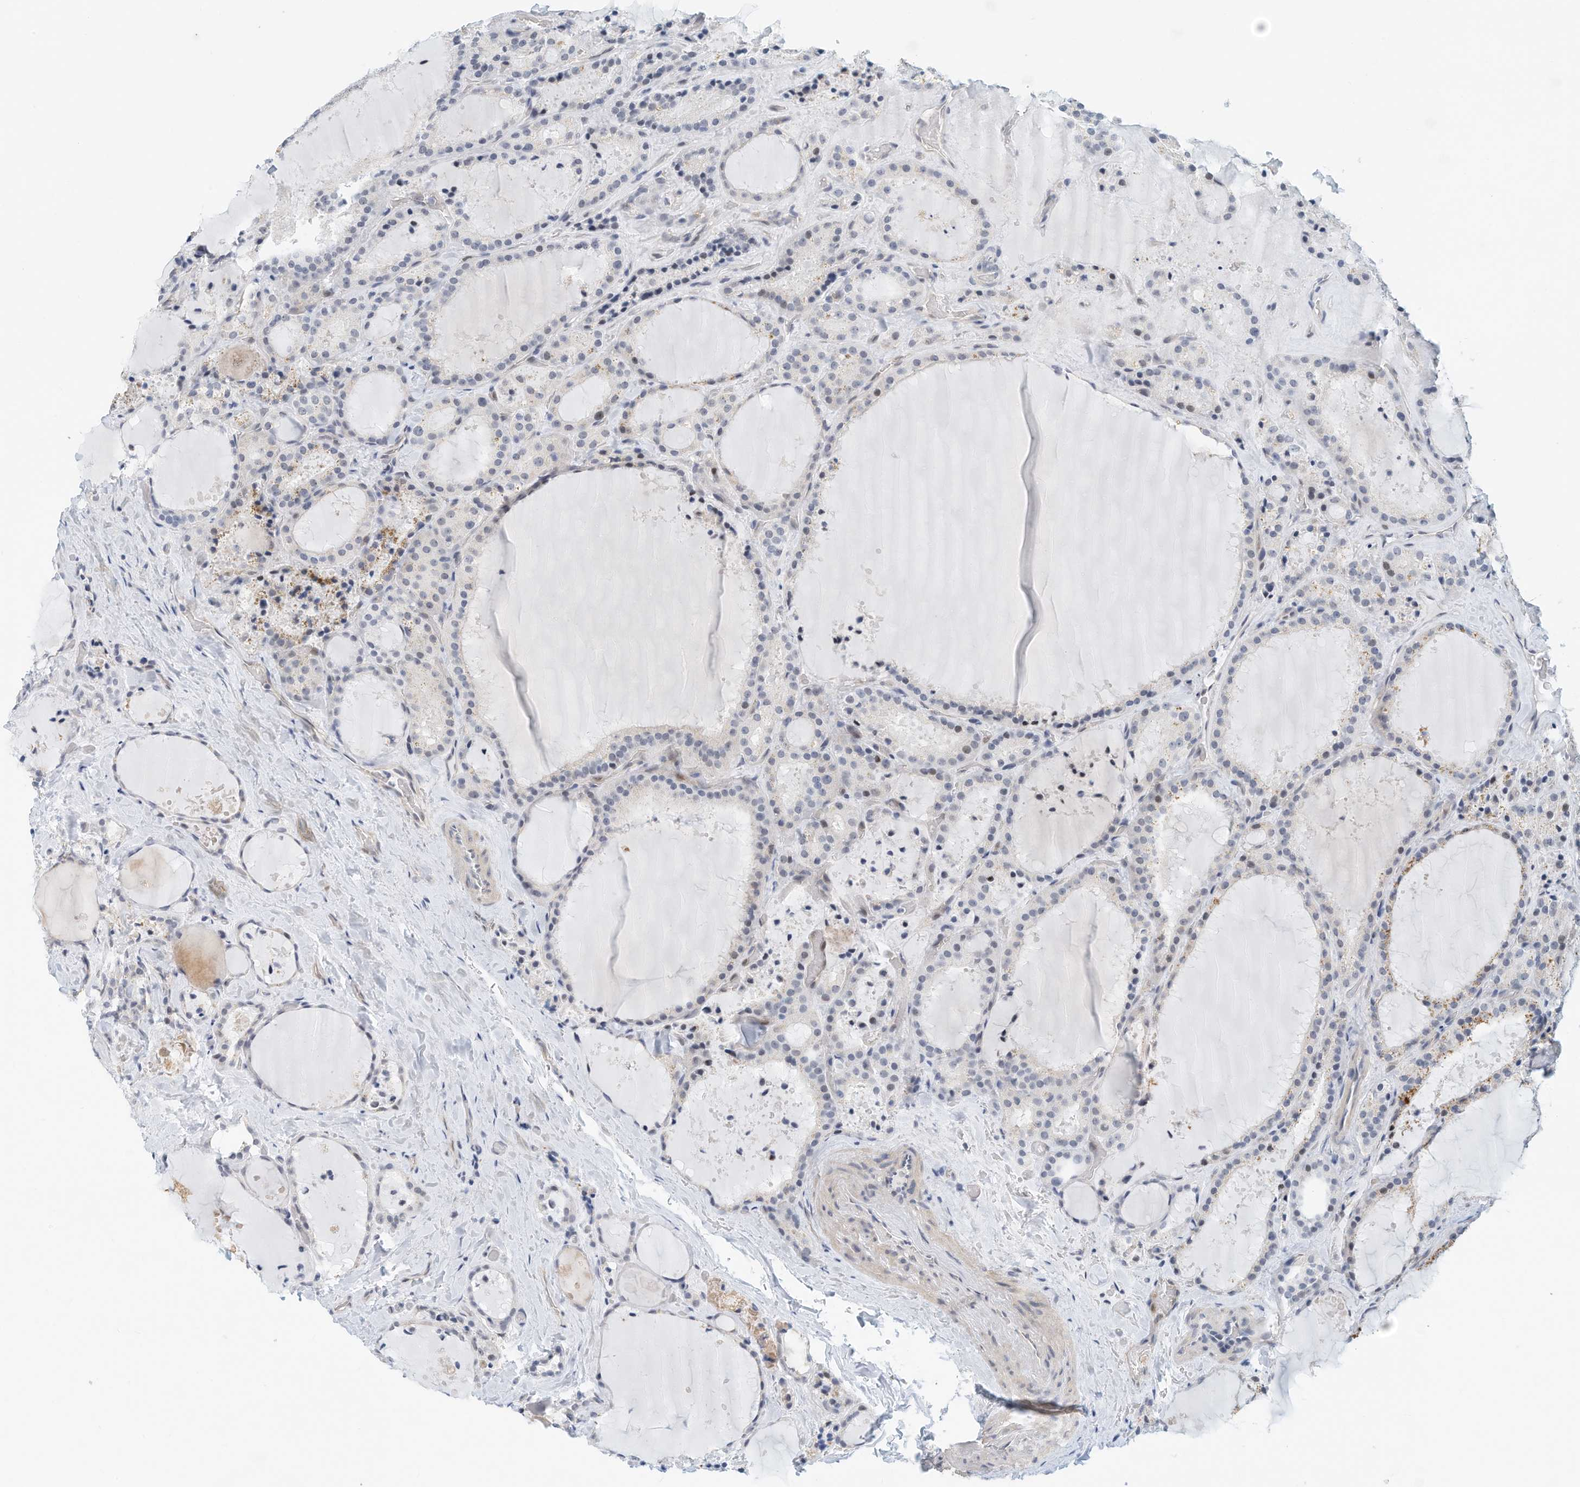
{"staining": {"intensity": "weak", "quantity": "<25%", "location": "nuclear"}, "tissue": "thyroid cancer", "cell_type": "Tumor cells", "image_type": "cancer", "snomed": [{"axis": "morphology", "description": "Papillary adenocarcinoma, NOS"}, {"axis": "topography", "description": "Thyroid gland"}], "caption": "Human thyroid cancer stained for a protein using immunohistochemistry demonstrates no expression in tumor cells.", "gene": "ARHGAP28", "patient": {"sex": "male", "age": 77}}